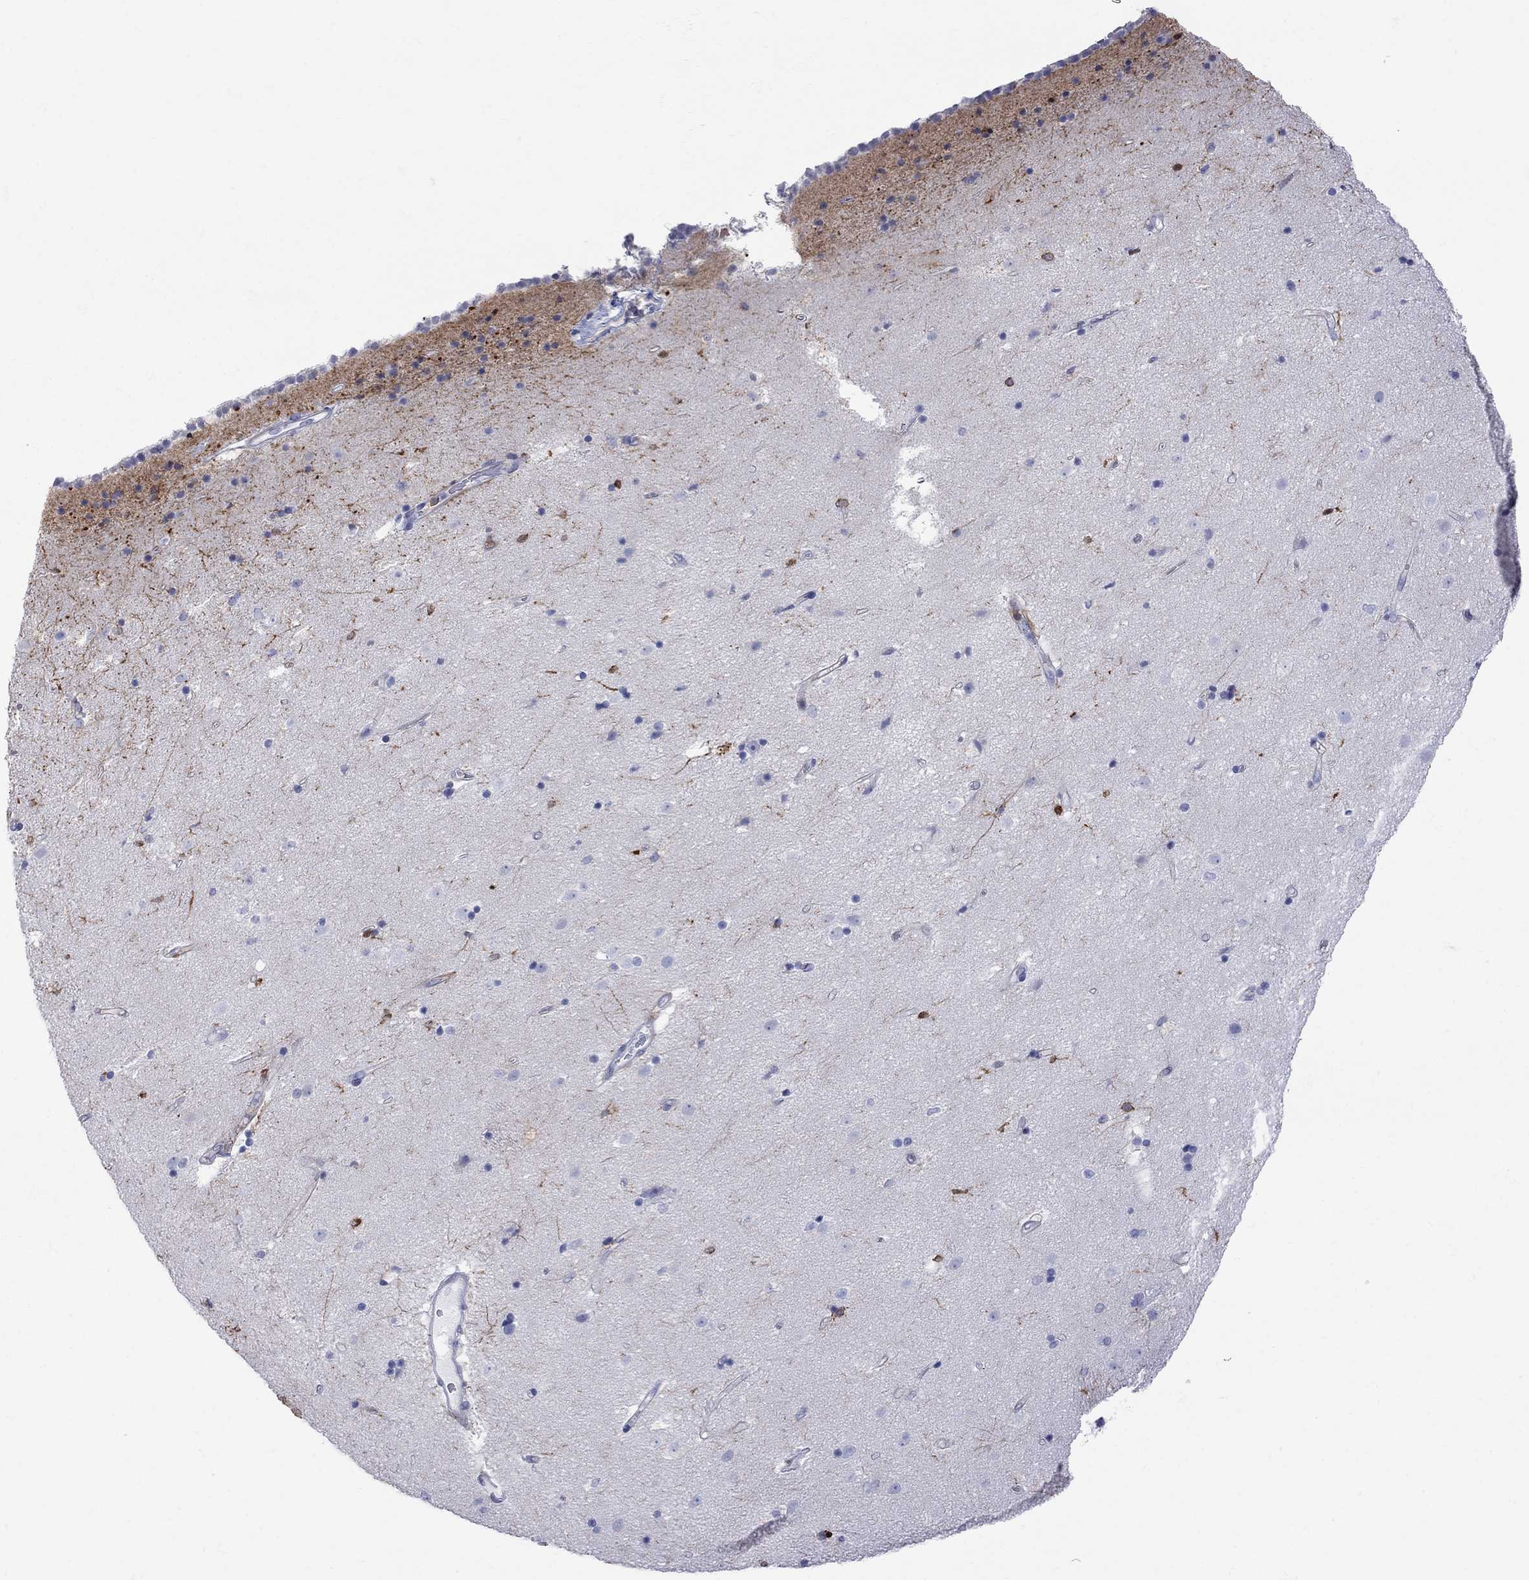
{"staining": {"intensity": "strong", "quantity": "<25%", "location": "cytoplasmic/membranous"}, "tissue": "caudate", "cell_type": "Glial cells", "image_type": "normal", "snomed": [{"axis": "morphology", "description": "Normal tissue, NOS"}, {"axis": "topography", "description": "Lateral ventricle wall"}], "caption": "Caudate stained for a protein displays strong cytoplasmic/membranous positivity in glial cells.", "gene": "ABI3", "patient": {"sex": "female", "age": 71}}